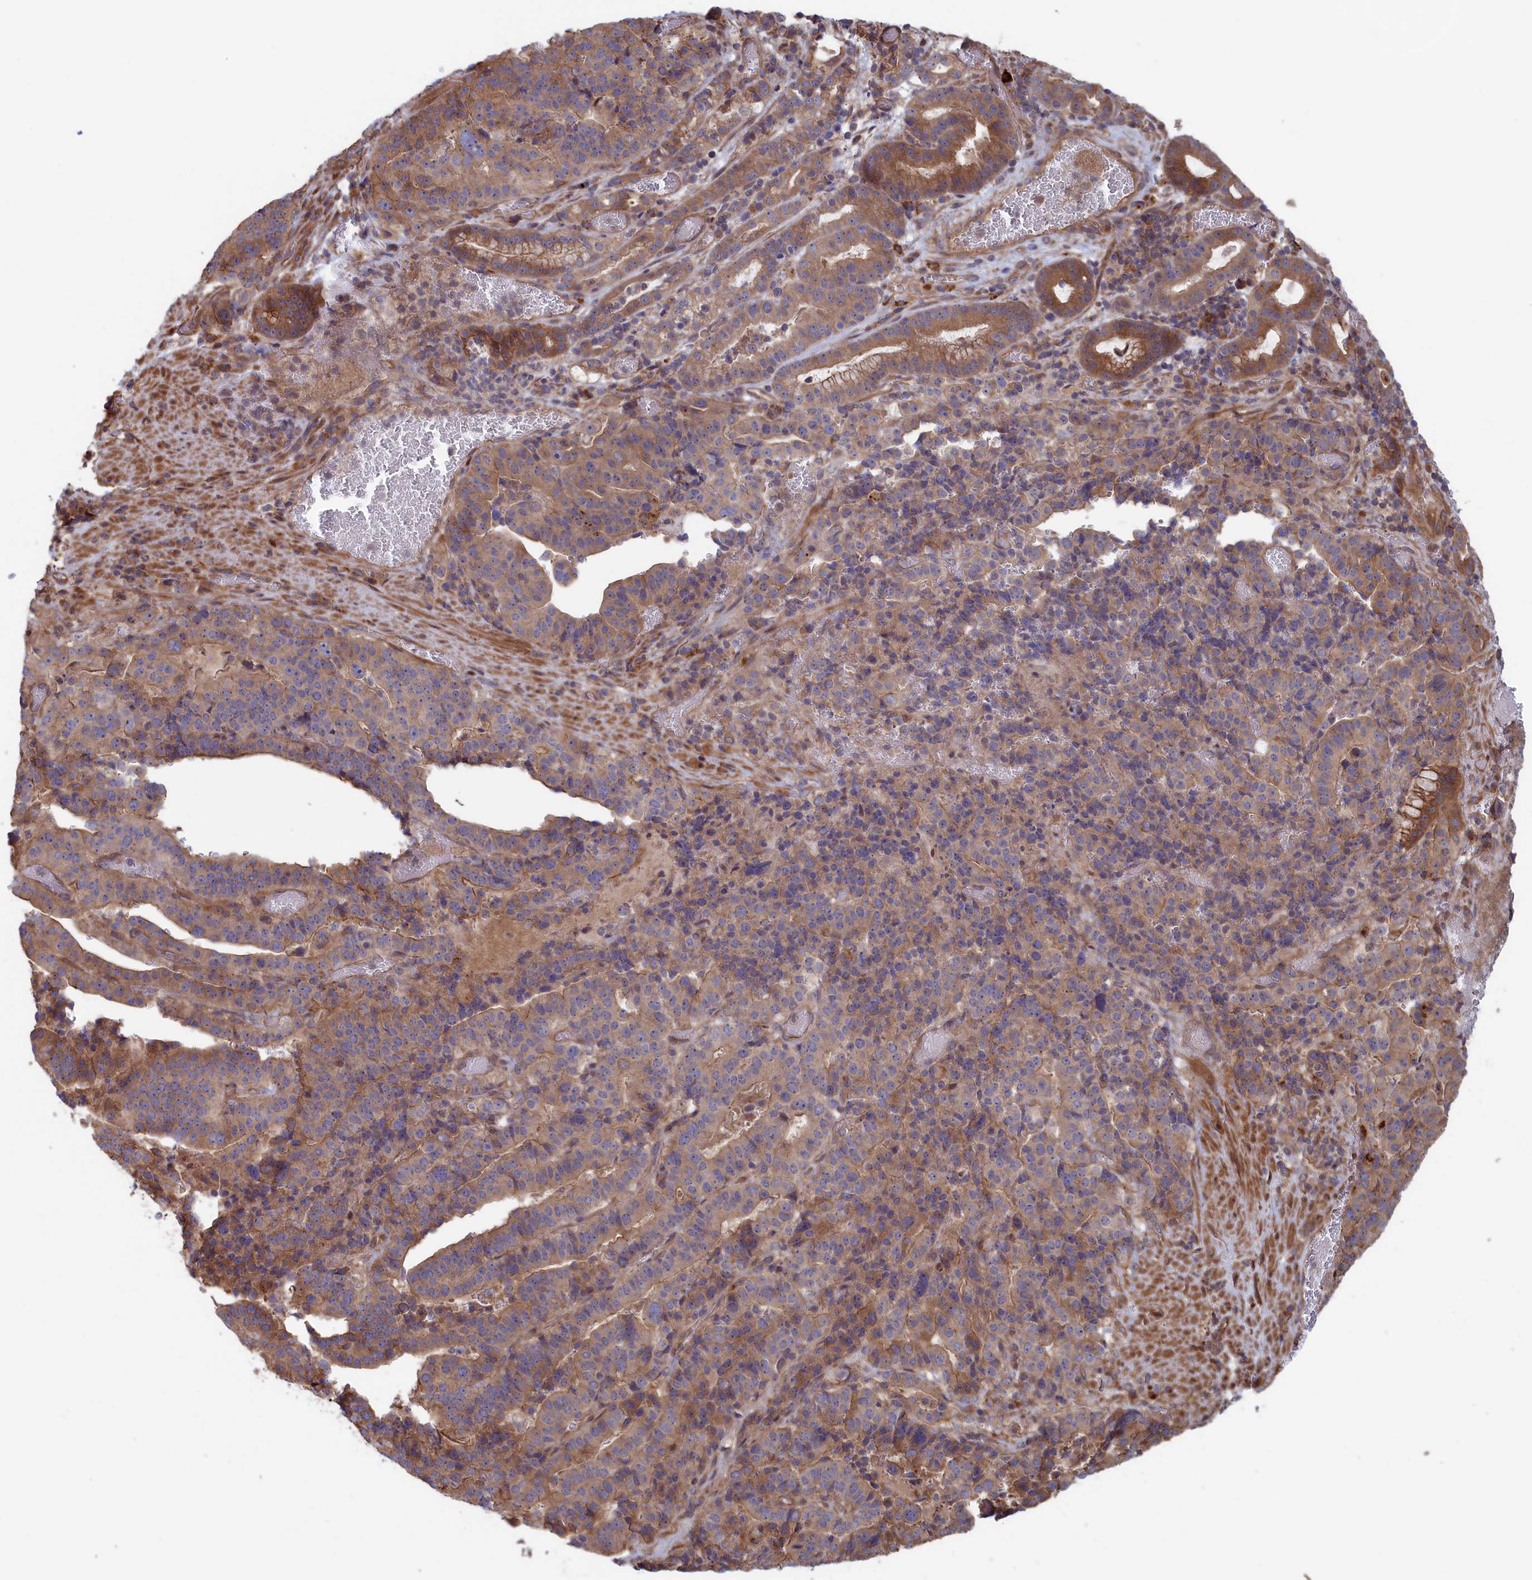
{"staining": {"intensity": "moderate", "quantity": "25%-75%", "location": "cytoplasmic/membranous"}, "tissue": "stomach cancer", "cell_type": "Tumor cells", "image_type": "cancer", "snomed": [{"axis": "morphology", "description": "Adenocarcinoma, NOS"}, {"axis": "topography", "description": "Stomach"}], "caption": "Protein positivity by immunohistochemistry (IHC) reveals moderate cytoplasmic/membranous staining in approximately 25%-75% of tumor cells in stomach cancer. (brown staining indicates protein expression, while blue staining denotes nuclei).", "gene": "RILPL1", "patient": {"sex": "male", "age": 48}}